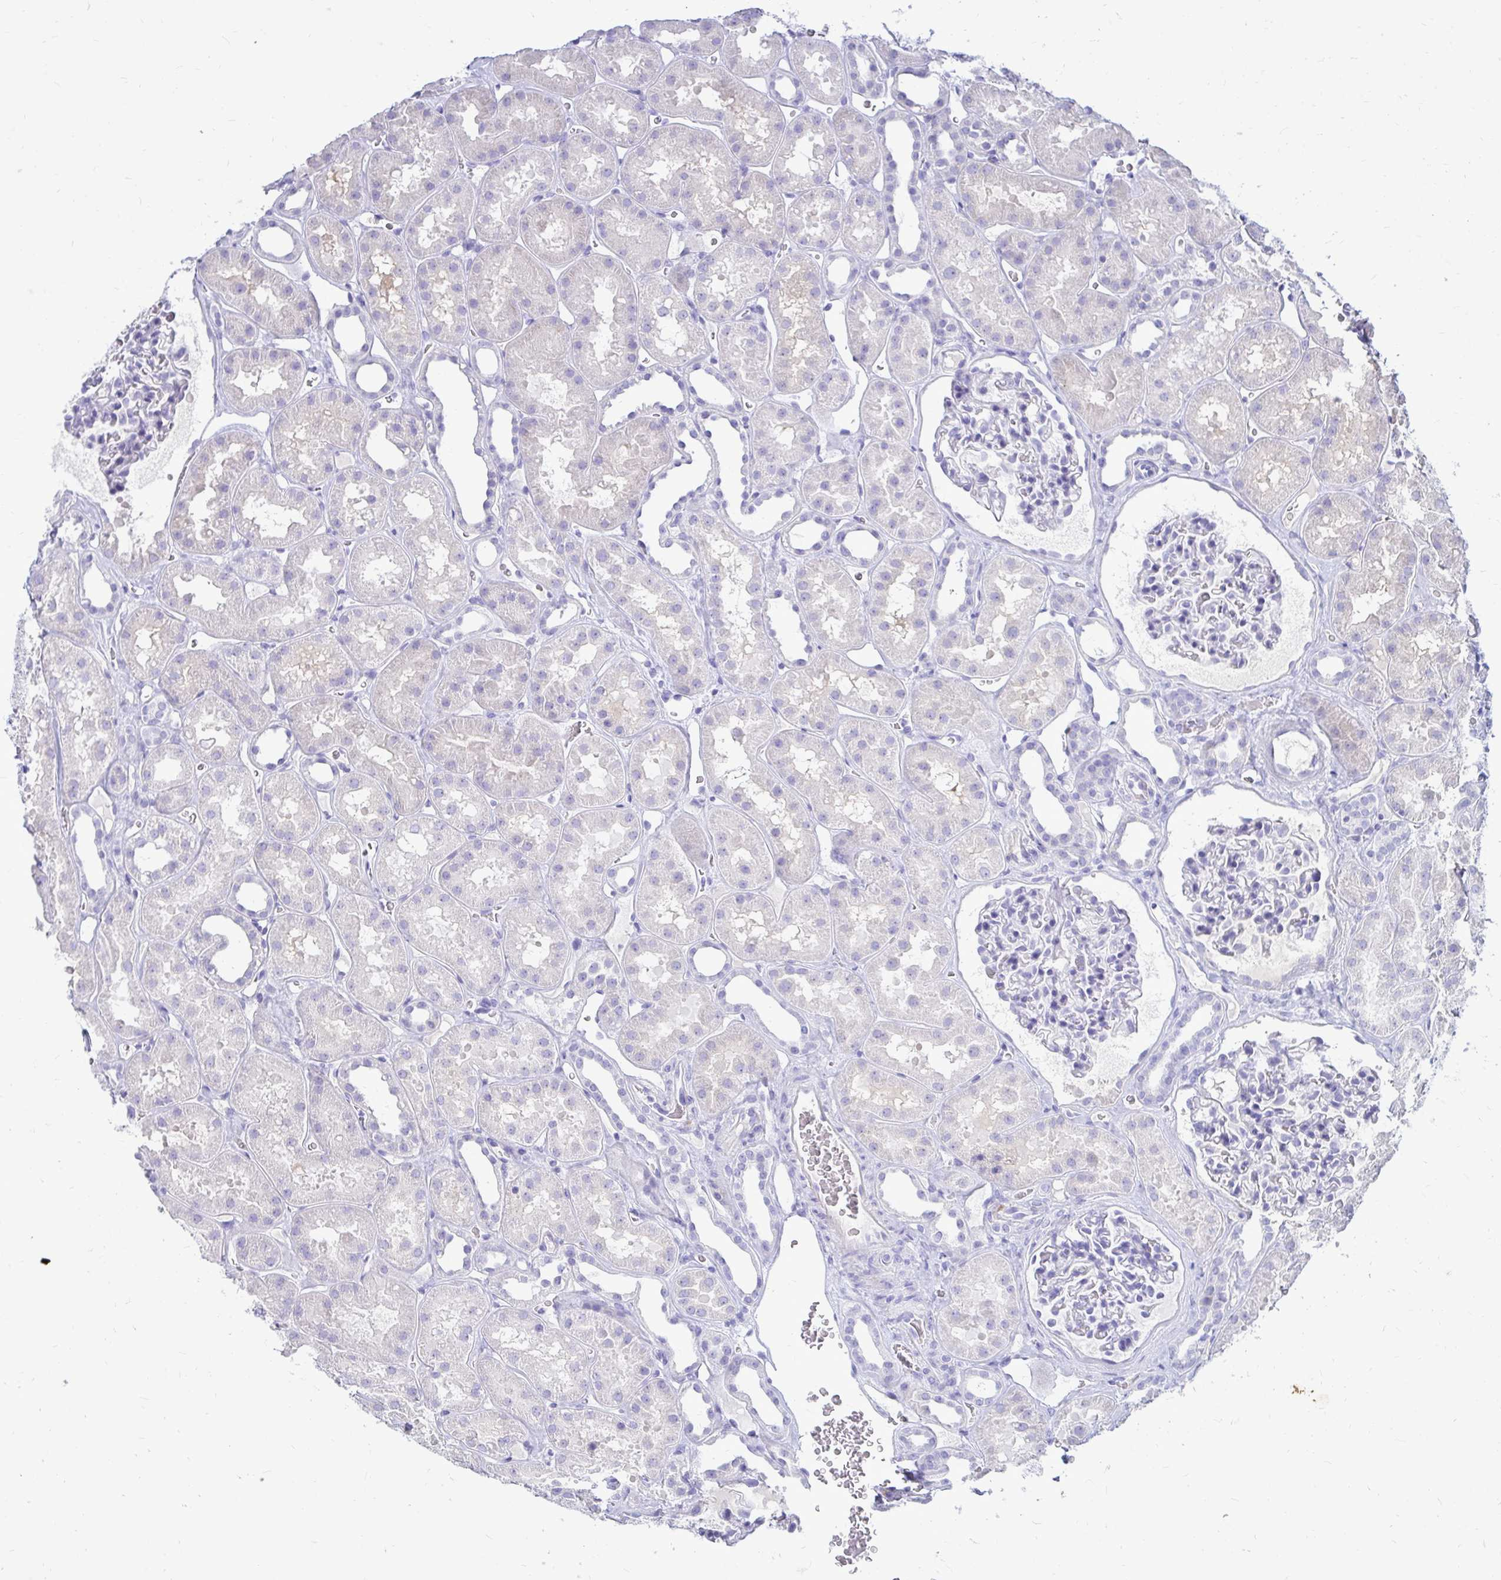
{"staining": {"intensity": "negative", "quantity": "none", "location": "none"}, "tissue": "kidney", "cell_type": "Cells in glomeruli", "image_type": "normal", "snomed": [{"axis": "morphology", "description": "Normal tissue, NOS"}, {"axis": "topography", "description": "Kidney"}], "caption": "Human kidney stained for a protein using IHC exhibits no expression in cells in glomeruli.", "gene": "NANOGNB", "patient": {"sex": "female", "age": 41}}